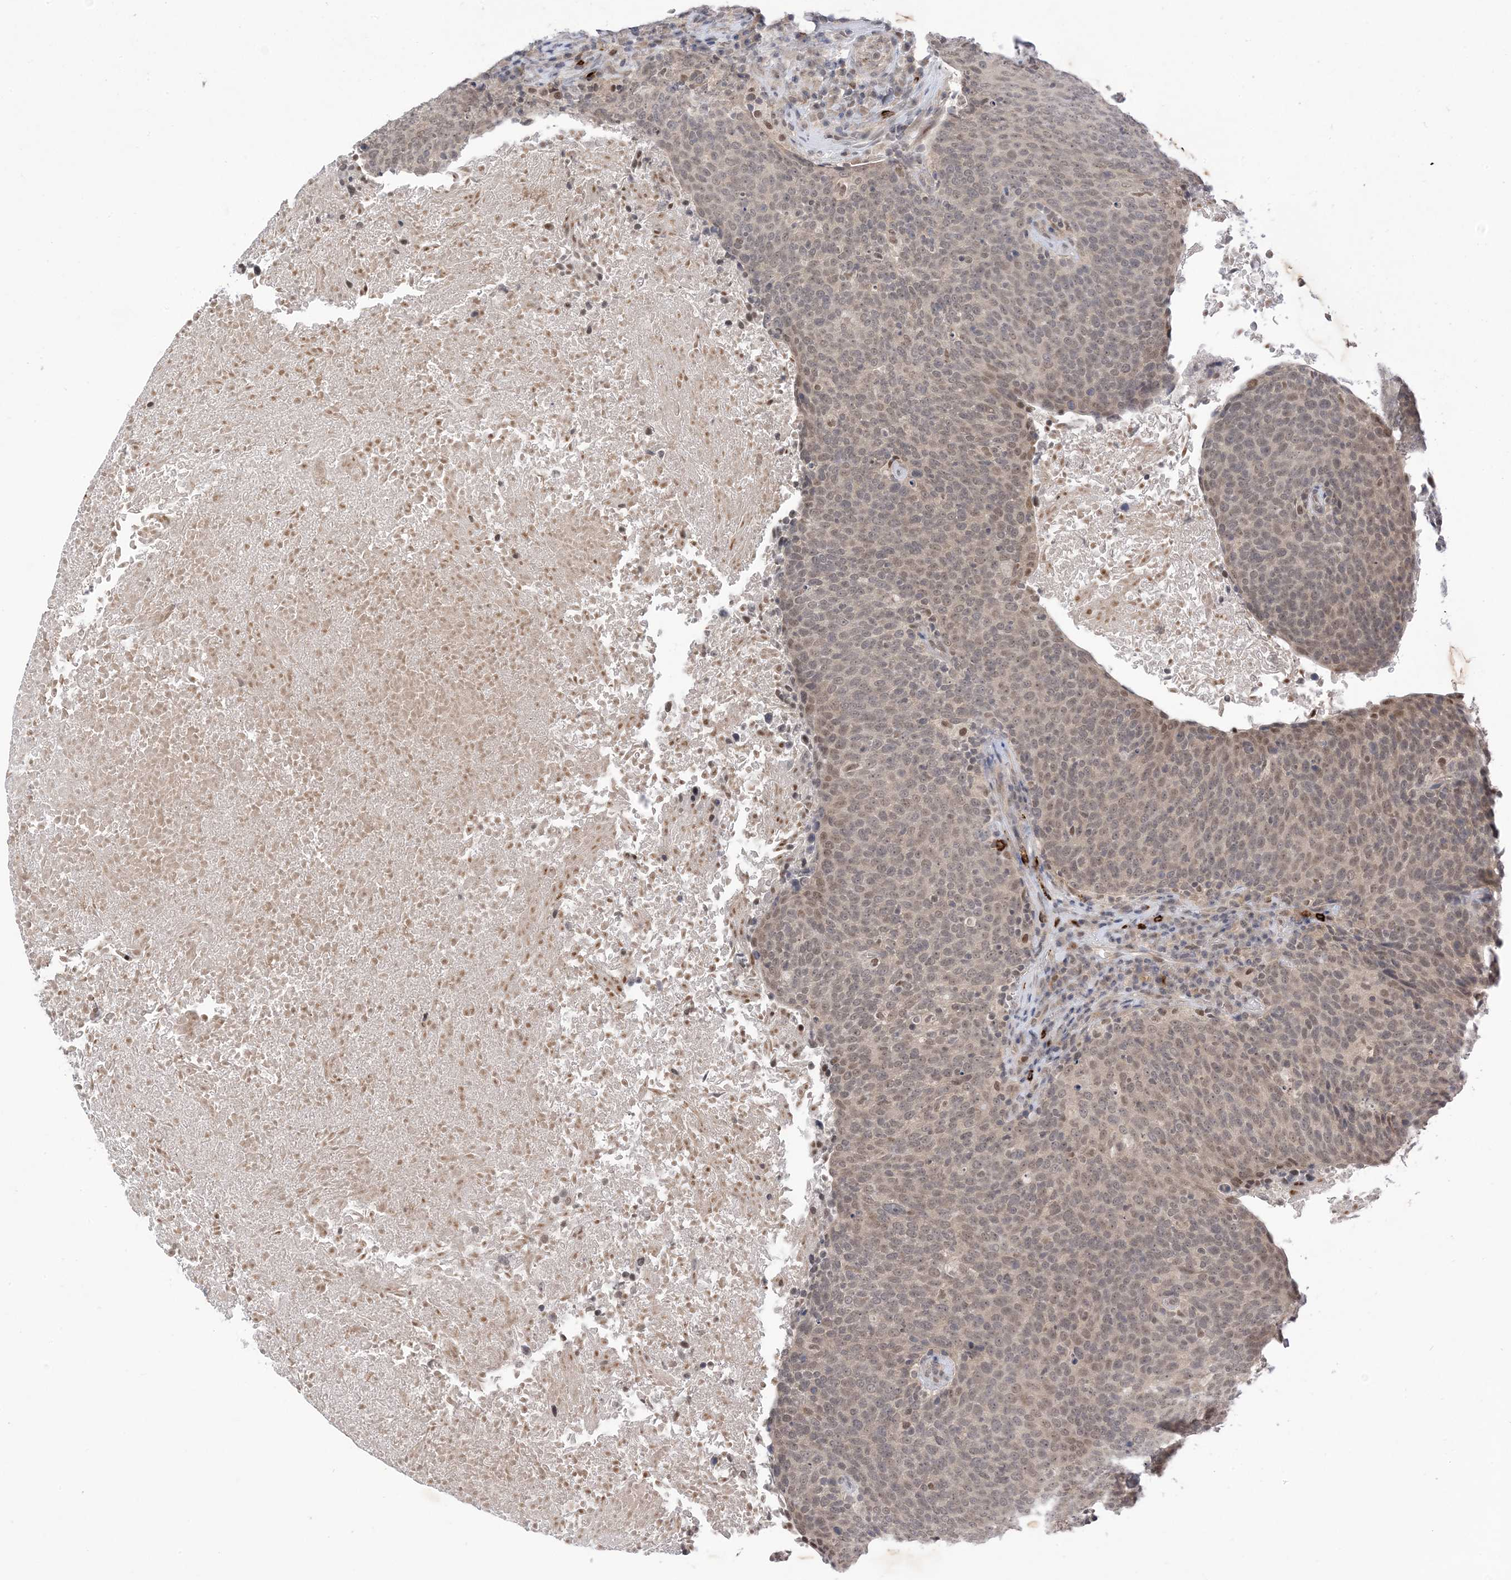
{"staining": {"intensity": "weak", "quantity": "25%-75%", "location": "nuclear"}, "tissue": "head and neck cancer", "cell_type": "Tumor cells", "image_type": "cancer", "snomed": [{"axis": "morphology", "description": "Squamous cell carcinoma, NOS"}, {"axis": "morphology", "description": "Squamous cell carcinoma, metastatic, NOS"}, {"axis": "topography", "description": "Lymph node"}, {"axis": "topography", "description": "Head-Neck"}], "caption": "DAB (3,3'-diaminobenzidine) immunohistochemical staining of head and neck metastatic squamous cell carcinoma shows weak nuclear protein positivity in about 25%-75% of tumor cells.", "gene": "RANBP9", "patient": {"sex": "male", "age": 62}}